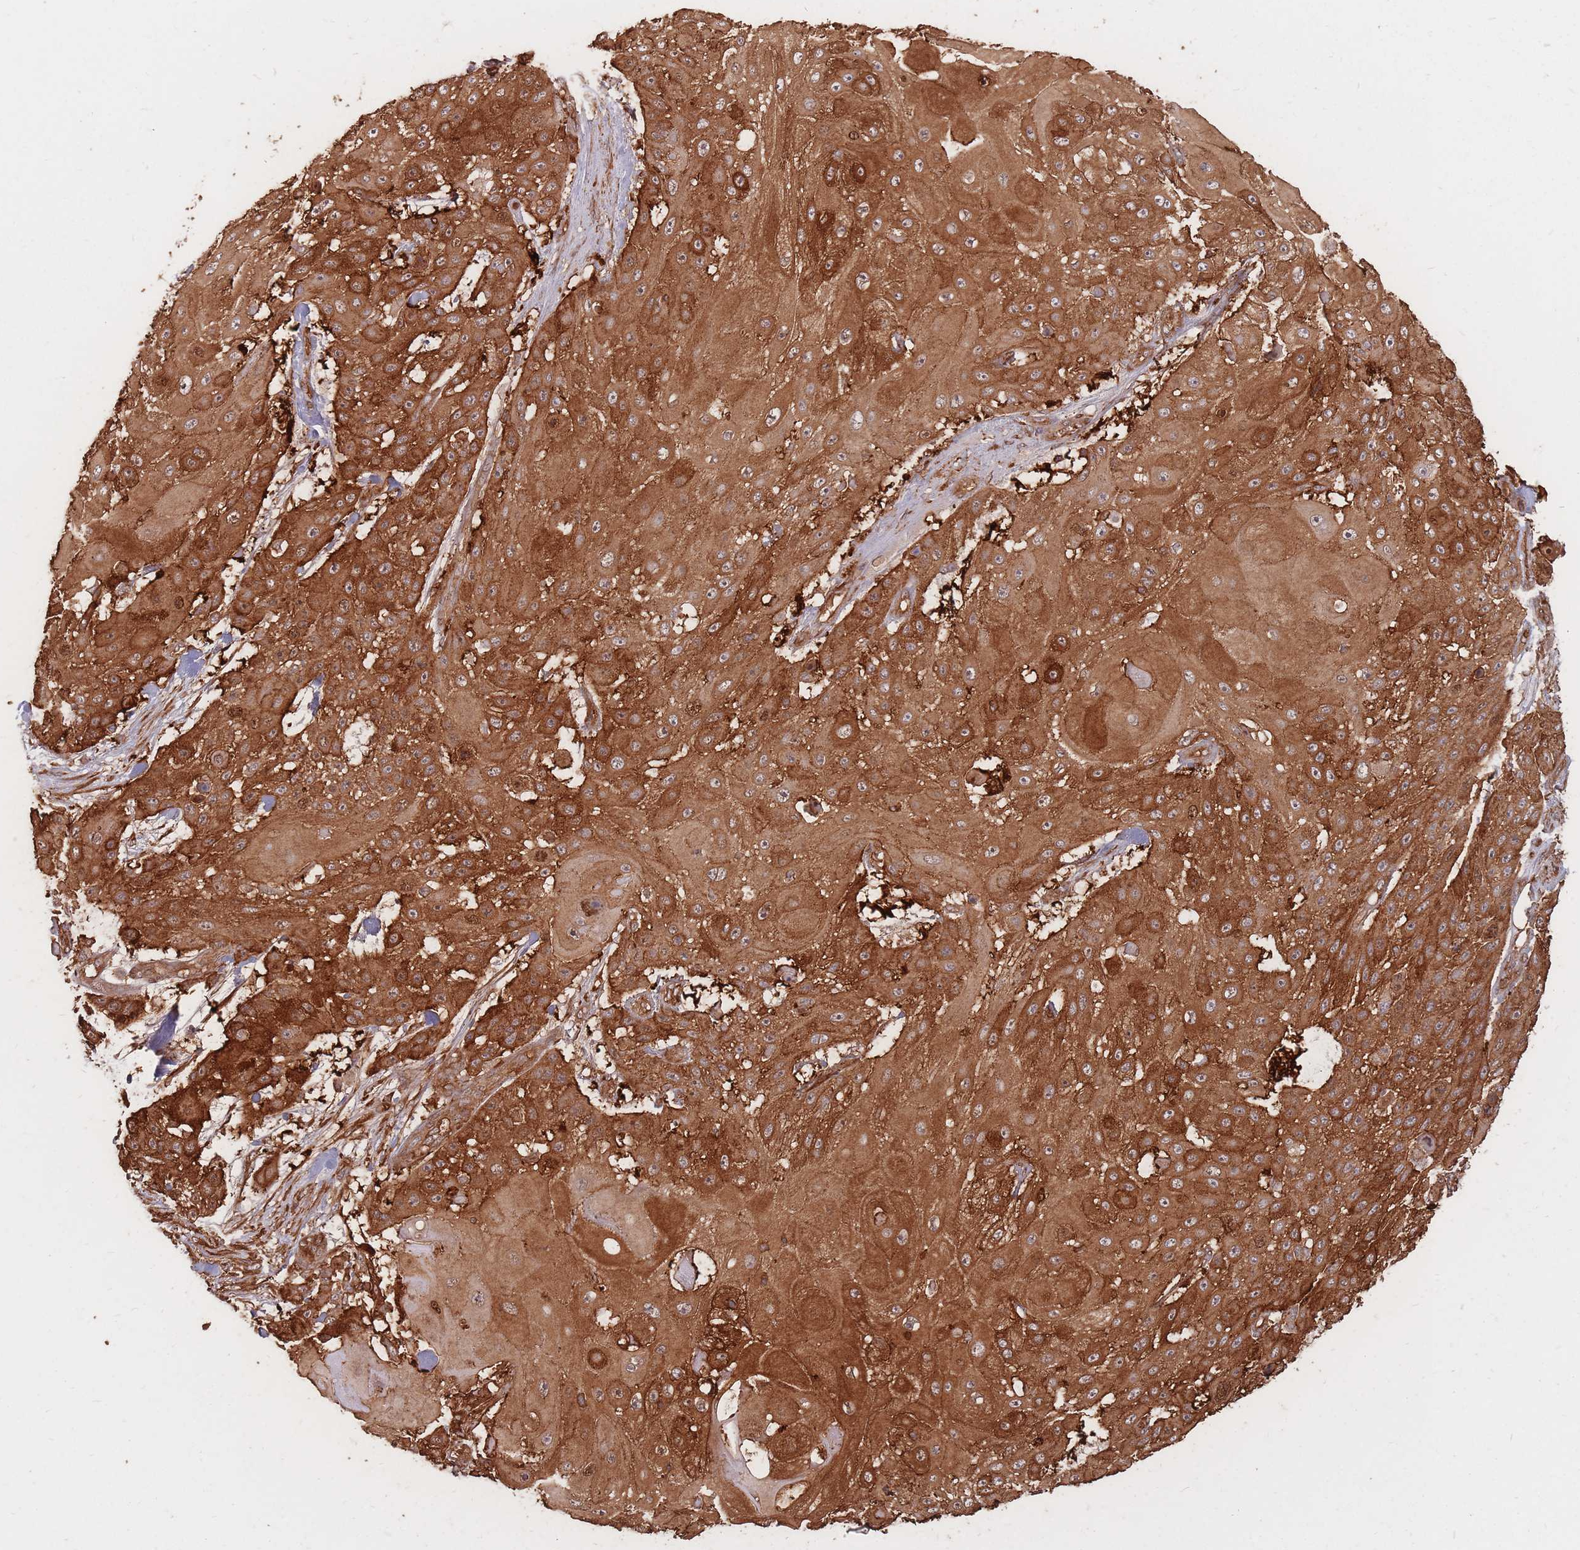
{"staining": {"intensity": "strong", "quantity": ">75%", "location": "cytoplasmic/membranous"}, "tissue": "skin cancer", "cell_type": "Tumor cells", "image_type": "cancer", "snomed": [{"axis": "morphology", "description": "Squamous cell carcinoma, NOS"}, {"axis": "topography", "description": "Skin"}], "caption": "Protein staining of skin cancer tissue demonstrates strong cytoplasmic/membranous positivity in approximately >75% of tumor cells. (IHC, brightfield microscopy, high magnification).", "gene": "PLS3", "patient": {"sex": "female", "age": 86}}